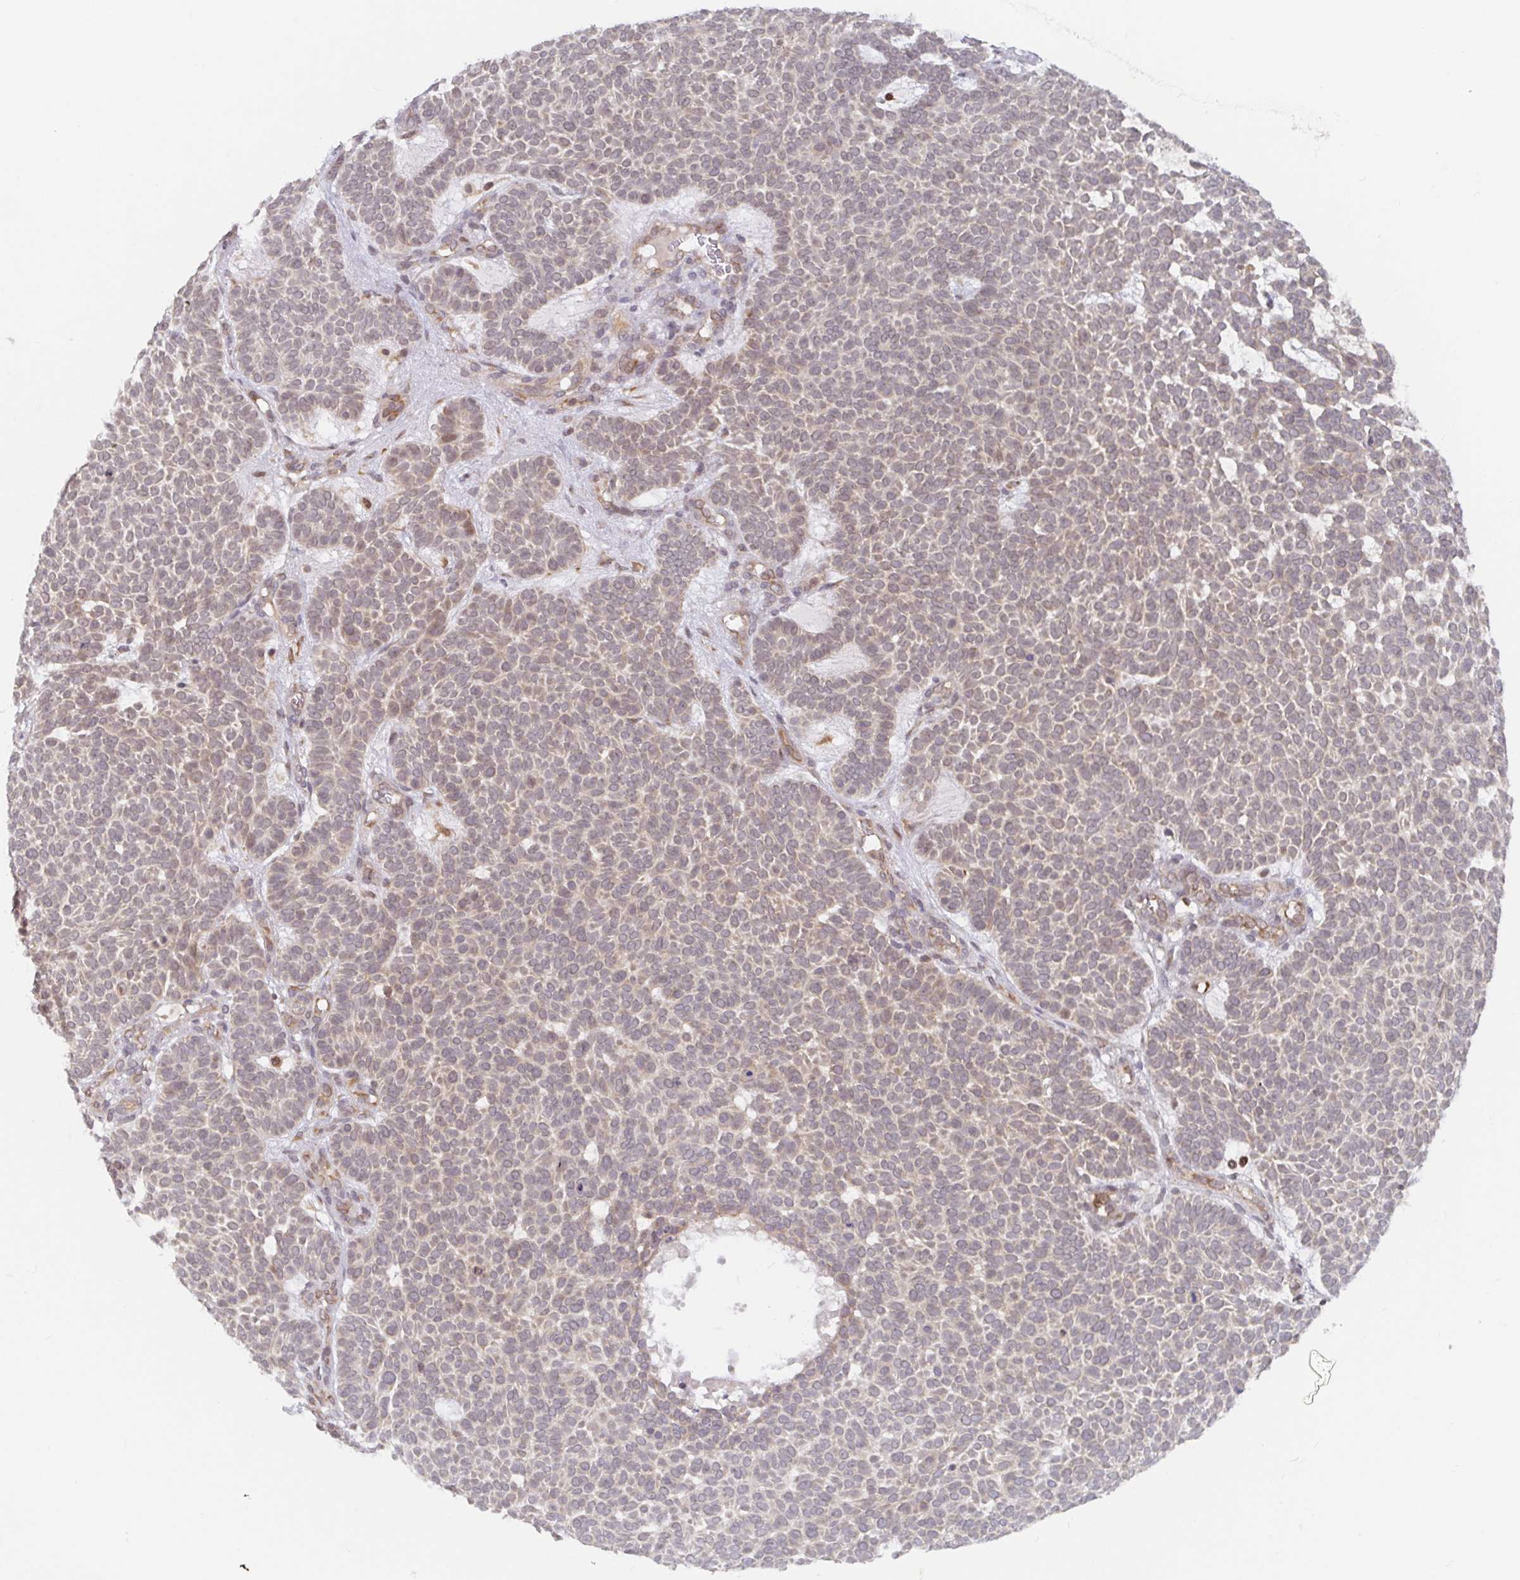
{"staining": {"intensity": "weak", "quantity": "<25%", "location": "nuclear"}, "tissue": "skin cancer", "cell_type": "Tumor cells", "image_type": "cancer", "snomed": [{"axis": "morphology", "description": "Basal cell carcinoma"}, {"axis": "topography", "description": "Skin"}], "caption": "Tumor cells are negative for brown protein staining in basal cell carcinoma (skin). (DAB immunohistochemistry (IHC) with hematoxylin counter stain).", "gene": "ALG1", "patient": {"sex": "female", "age": 82}}